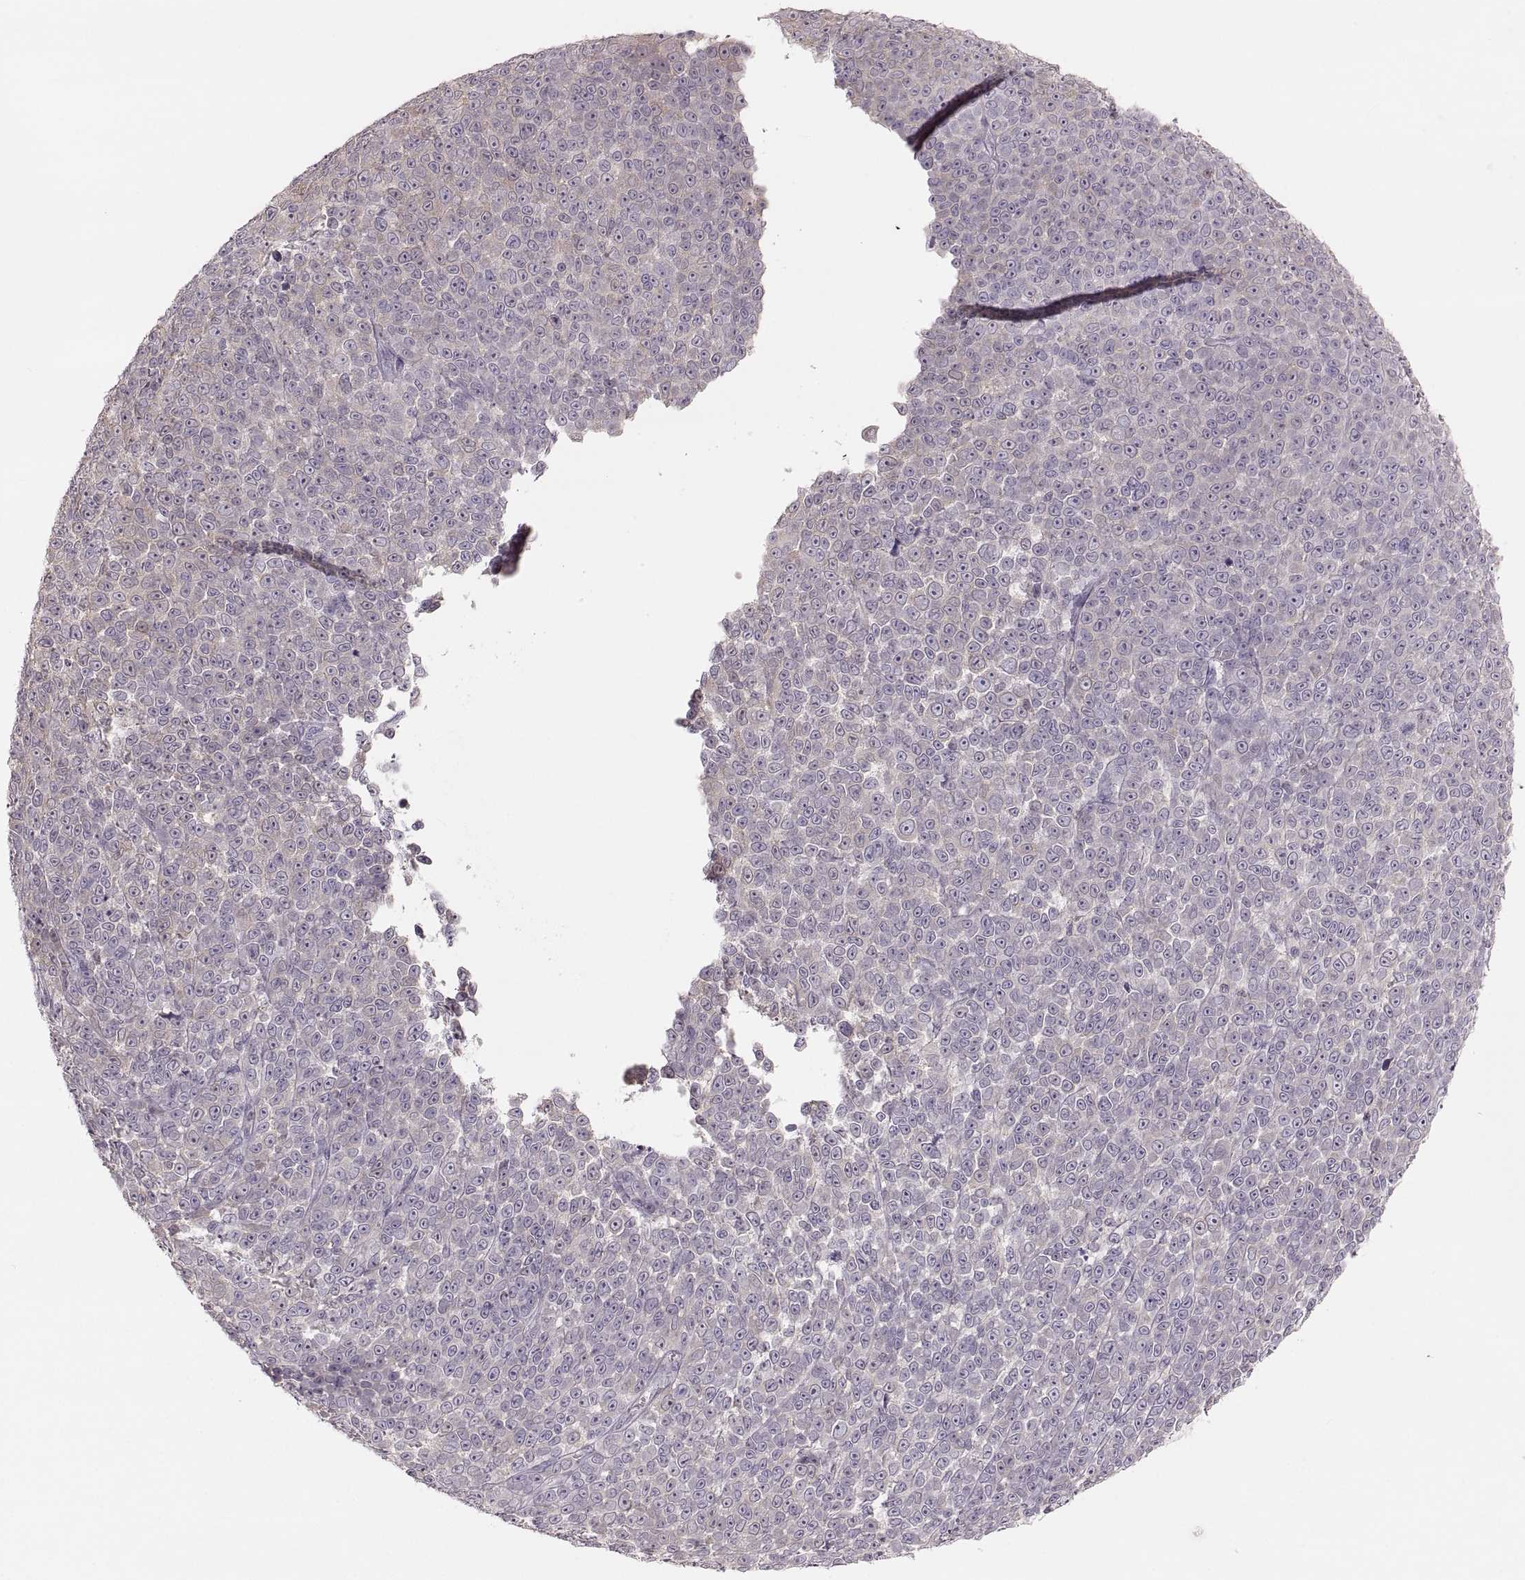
{"staining": {"intensity": "negative", "quantity": "none", "location": "none"}, "tissue": "melanoma", "cell_type": "Tumor cells", "image_type": "cancer", "snomed": [{"axis": "morphology", "description": "Malignant melanoma, NOS"}, {"axis": "topography", "description": "Skin"}], "caption": "A micrograph of melanoma stained for a protein shows no brown staining in tumor cells.", "gene": "RUNDC3A", "patient": {"sex": "female", "age": 95}}